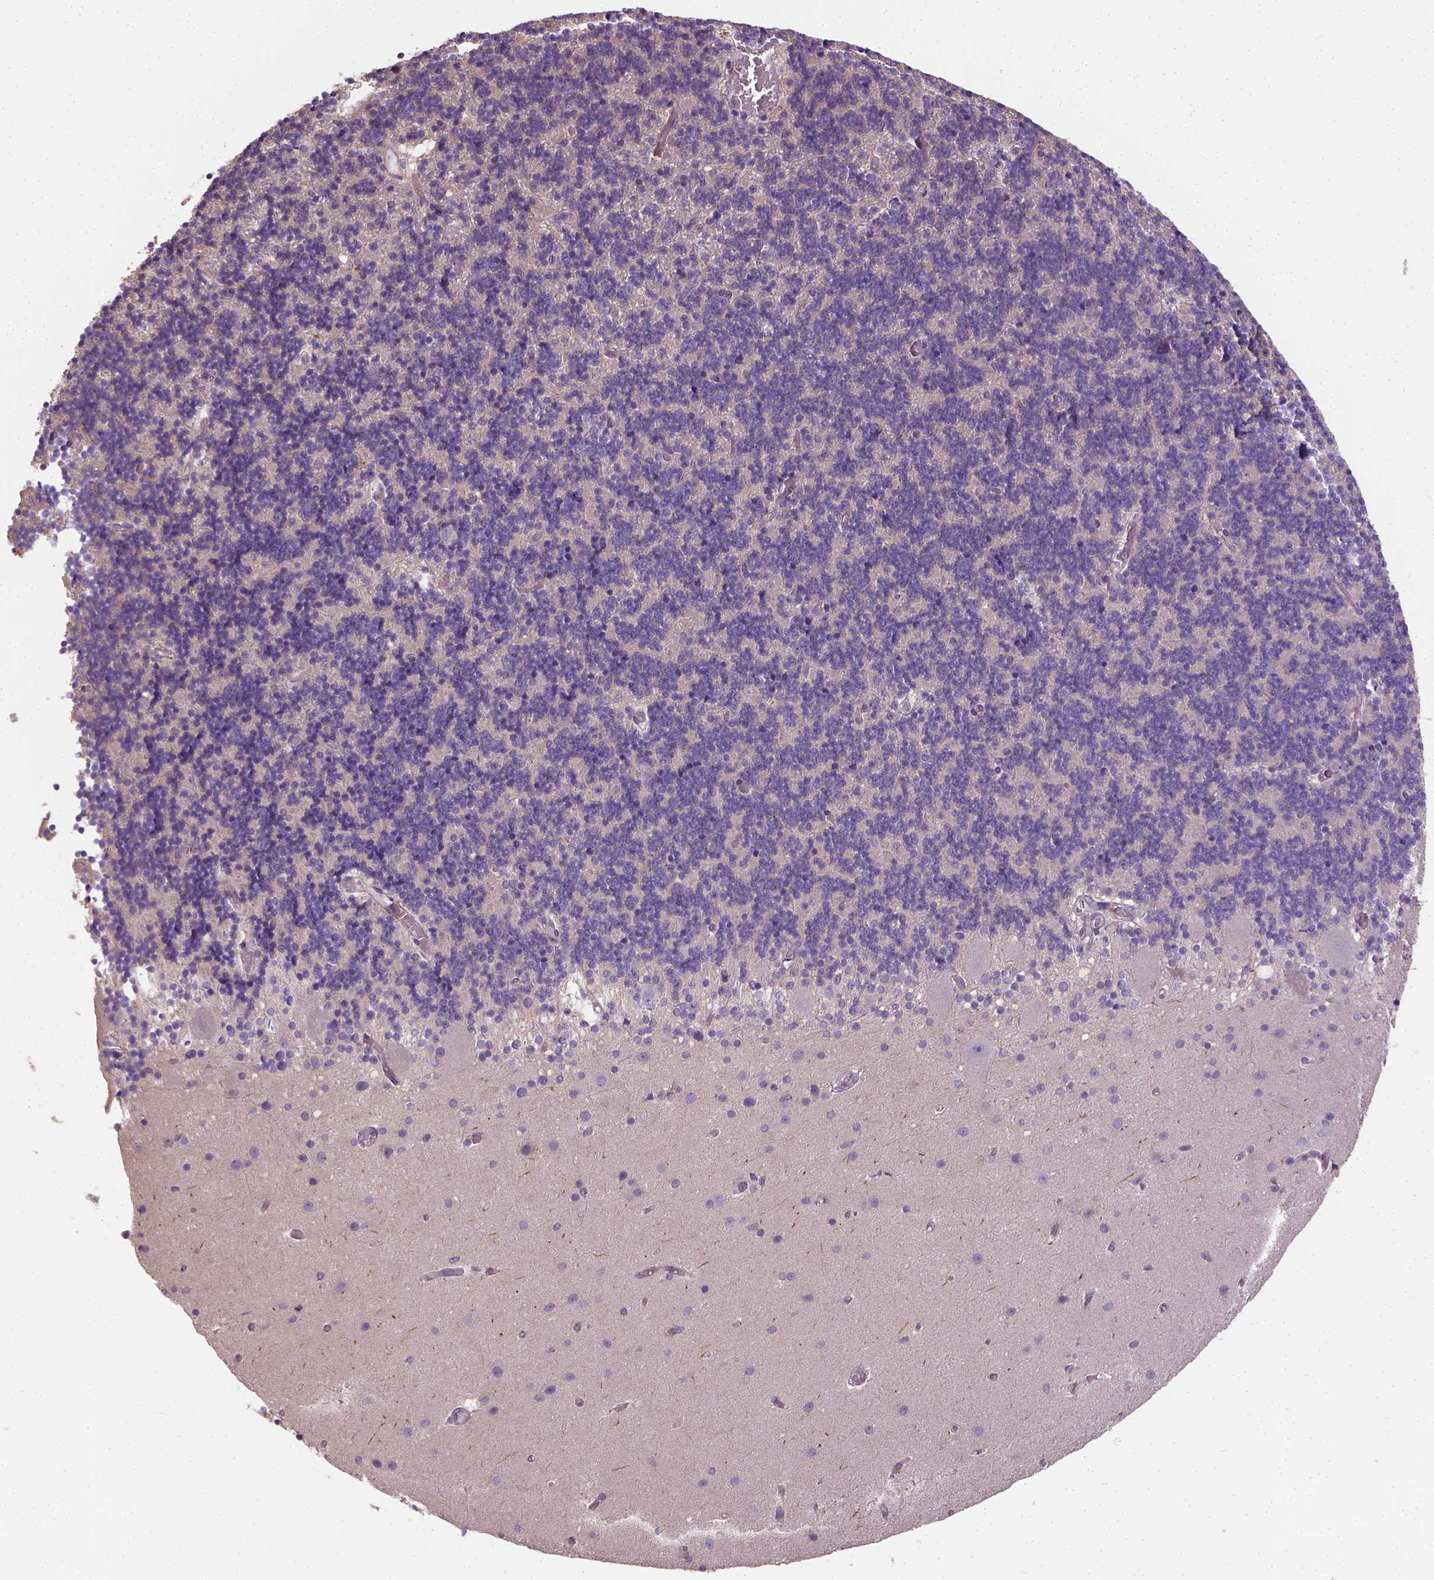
{"staining": {"intensity": "weak", "quantity": ">75%", "location": "cytoplasmic/membranous"}, "tissue": "cerebellum", "cell_type": "Cells in granular layer", "image_type": "normal", "snomed": [{"axis": "morphology", "description": "Normal tissue, NOS"}, {"axis": "topography", "description": "Cerebellum"}], "caption": "The image displays immunohistochemical staining of normal cerebellum. There is weak cytoplasmic/membranous staining is present in approximately >75% of cells in granular layer. (Brightfield microscopy of DAB IHC at high magnification).", "gene": "CRACR2A", "patient": {"sex": "male", "age": 70}}